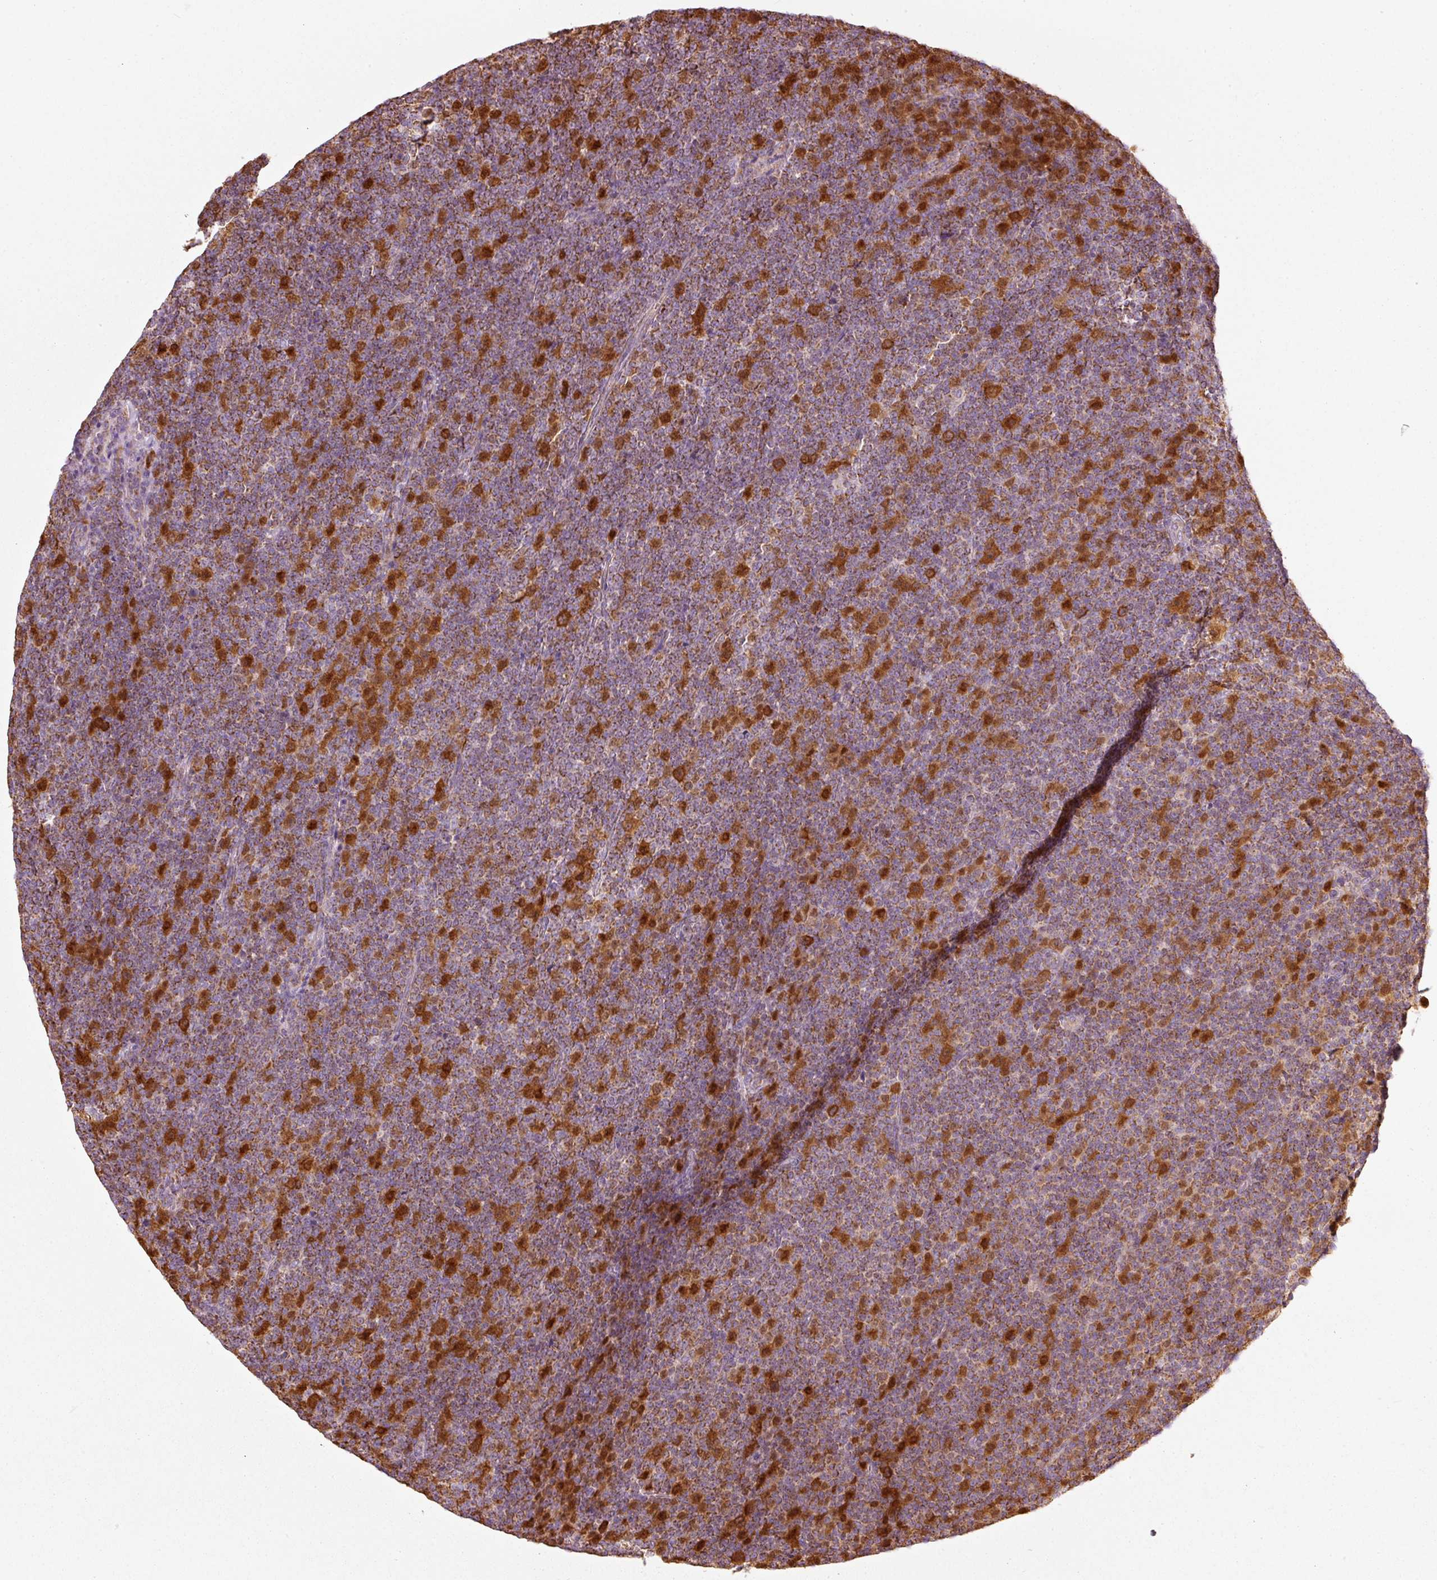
{"staining": {"intensity": "moderate", "quantity": "25%-75%", "location": "cytoplasmic/membranous,nuclear"}, "tissue": "lymphoma", "cell_type": "Tumor cells", "image_type": "cancer", "snomed": [{"axis": "morphology", "description": "Malignant lymphoma, non-Hodgkin's type, Low grade"}, {"axis": "topography", "description": "Lymph node"}], "caption": "This micrograph demonstrates immunohistochemistry (IHC) staining of lymphoma, with medium moderate cytoplasmic/membranous and nuclear positivity in approximately 25%-75% of tumor cells.", "gene": "DUT", "patient": {"sex": "female", "age": 67}}